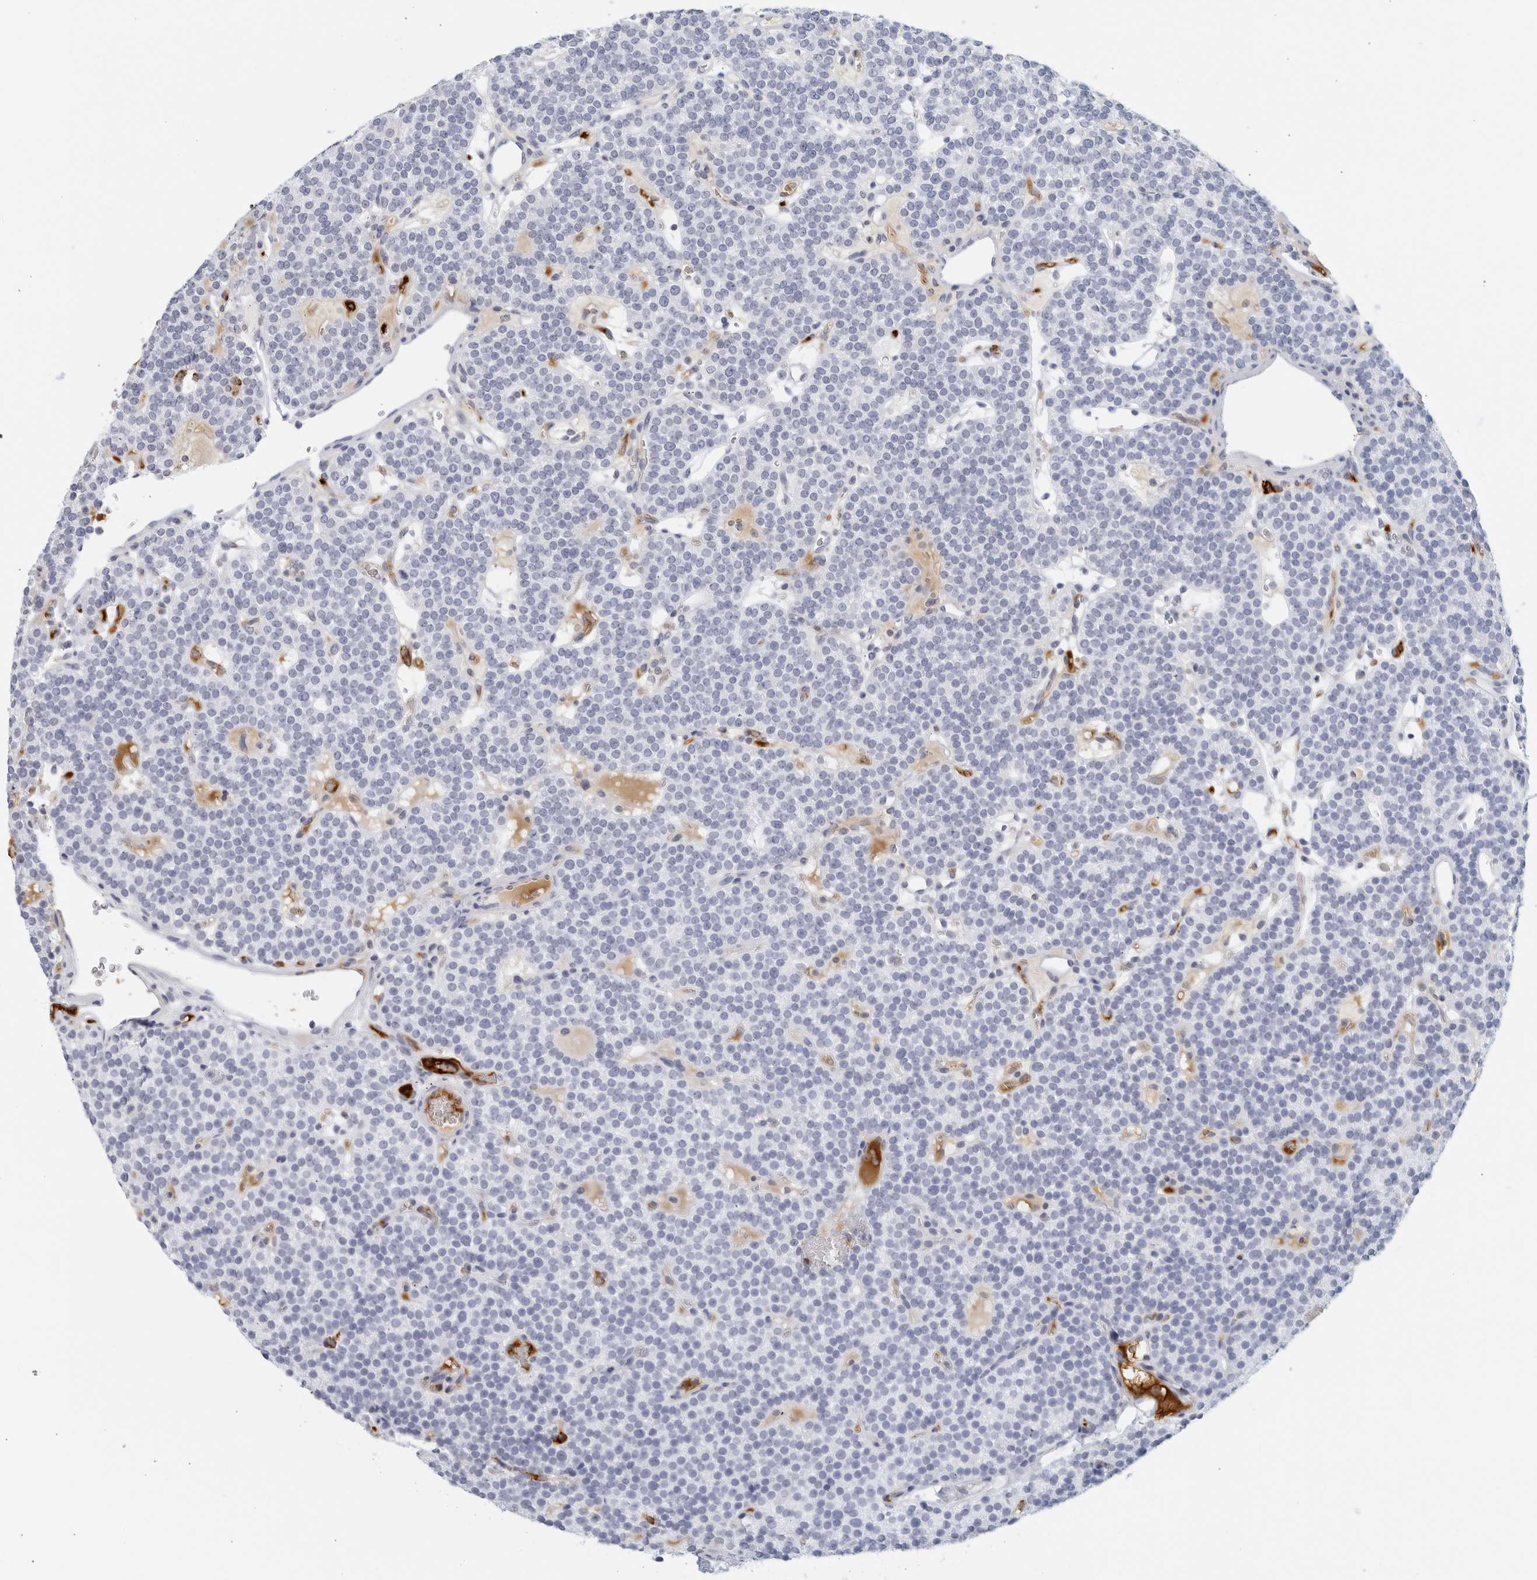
{"staining": {"intensity": "negative", "quantity": "none", "location": "none"}, "tissue": "parathyroid gland", "cell_type": "Glandular cells", "image_type": "normal", "snomed": [{"axis": "morphology", "description": "Normal tissue, NOS"}, {"axis": "topography", "description": "Parathyroid gland"}], "caption": "This is an immunohistochemistry (IHC) micrograph of normal human parathyroid gland. There is no positivity in glandular cells.", "gene": "FGG", "patient": {"sex": "male", "age": 83}}